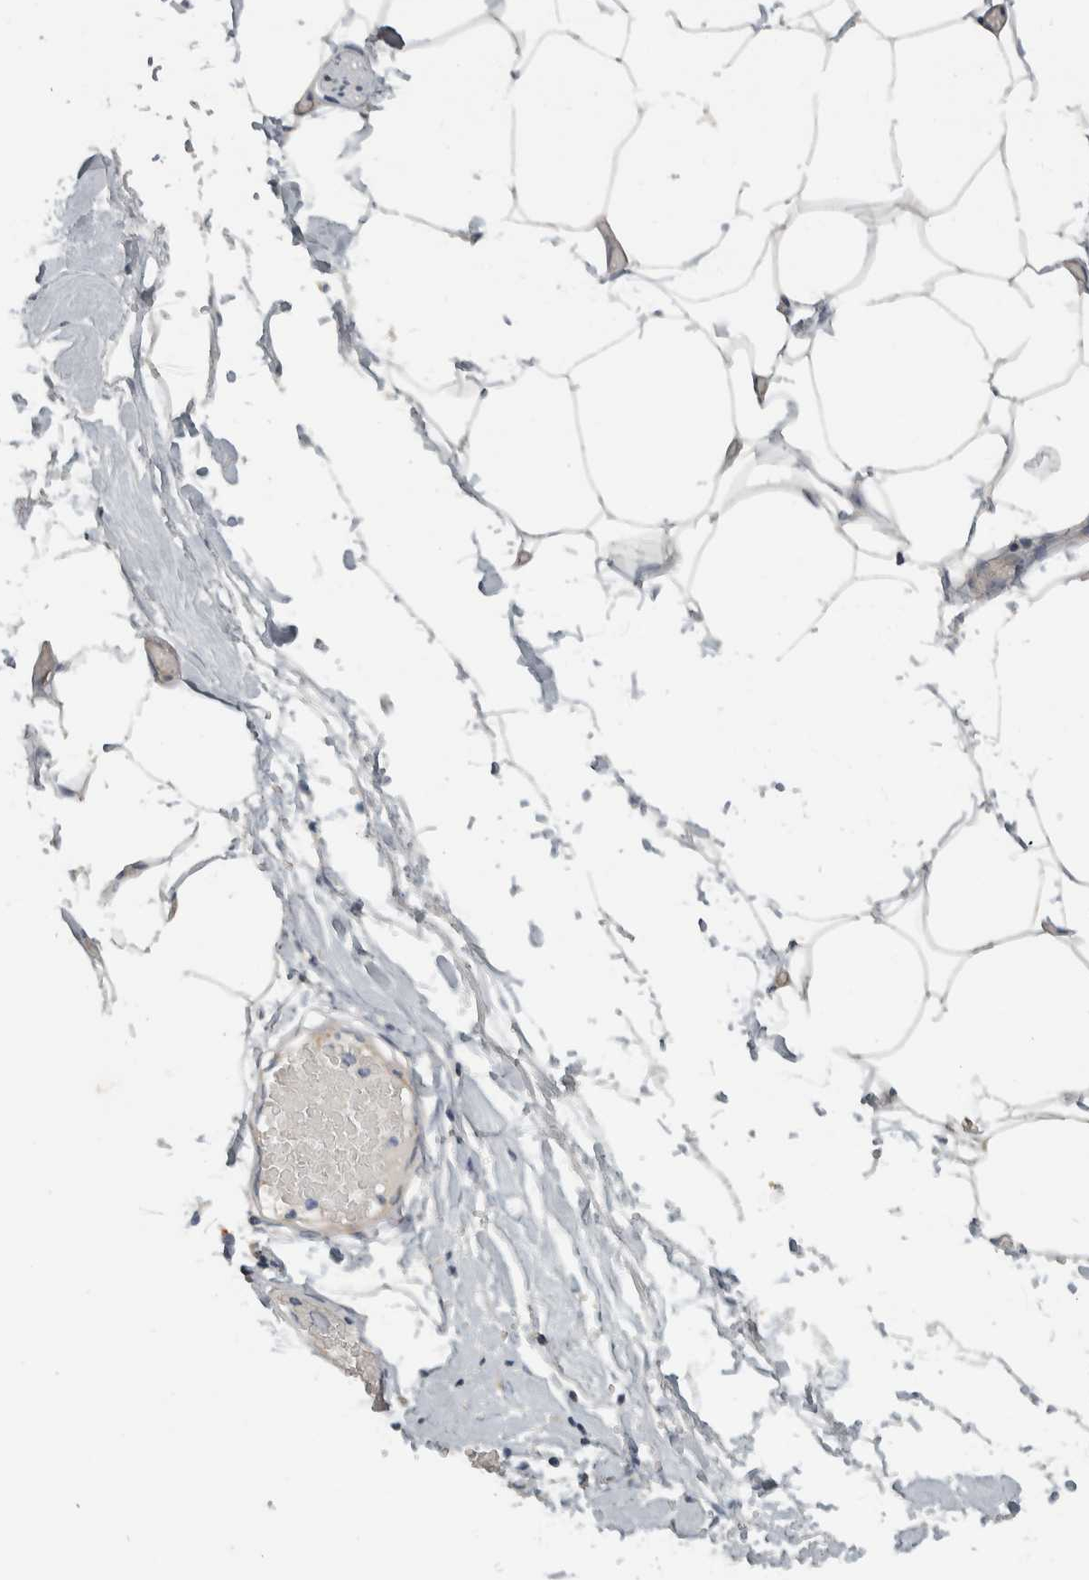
{"staining": {"intensity": "negative", "quantity": "none", "location": "none"}, "tissue": "adipose tissue", "cell_type": "Adipocytes", "image_type": "normal", "snomed": [{"axis": "morphology", "description": "Normal tissue, NOS"}, {"axis": "morphology", "description": "Adenocarcinoma, NOS"}, {"axis": "topography", "description": "Colon"}, {"axis": "topography", "description": "Peripheral nerve tissue"}], "caption": "High power microscopy micrograph of an immunohistochemistry (IHC) micrograph of normal adipose tissue, revealing no significant staining in adipocytes.", "gene": "DCAF10", "patient": {"sex": "male", "age": 14}}